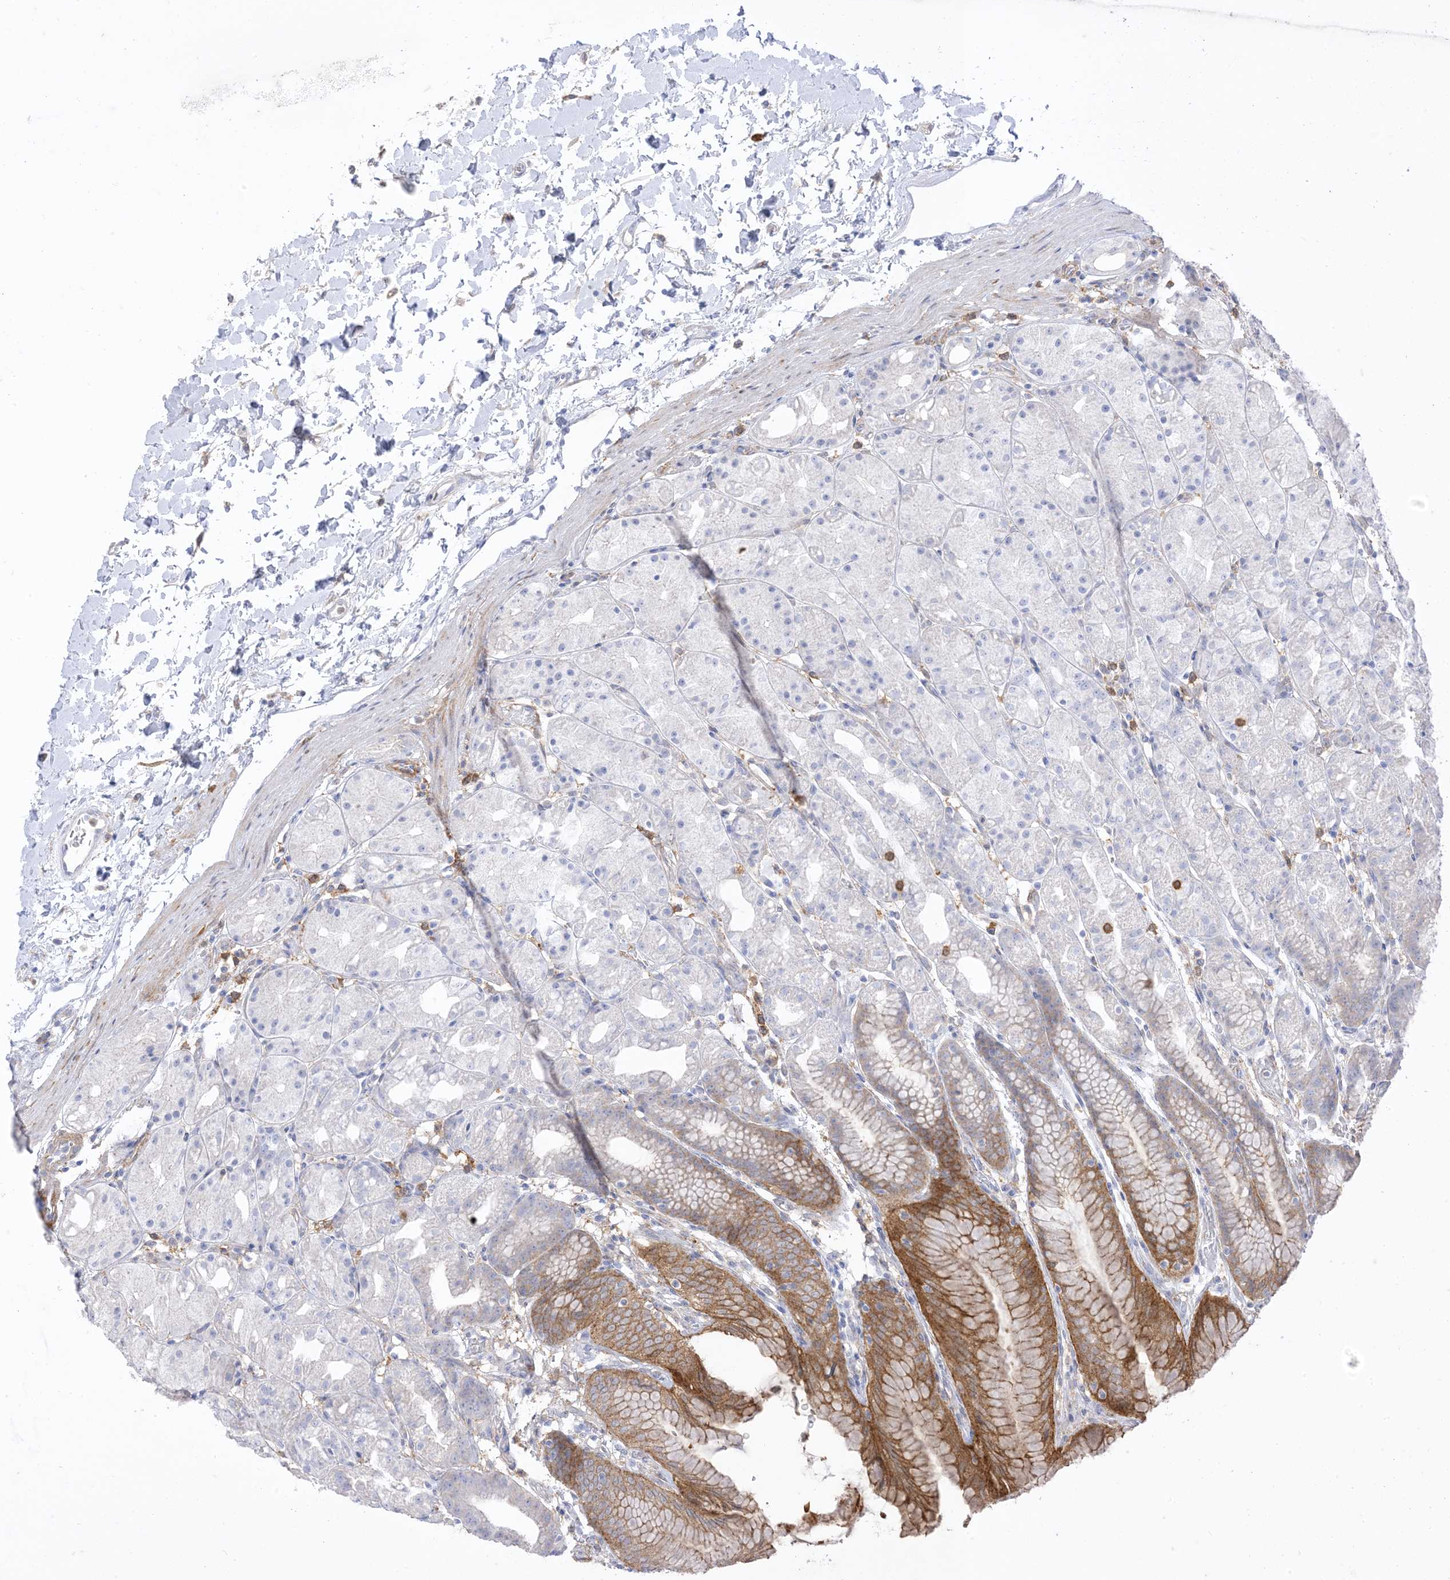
{"staining": {"intensity": "moderate", "quantity": "<25%", "location": "cytoplasmic/membranous"}, "tissue": "stomach", "cell_type": "Glandular cells", "image_type": "normal", "snomed": [{"axis": "morphology", "description": "Normal tissue, NOS"}, {"axis": "topography", "description": "Stomach, upper"}], "caption": "Immunohistochemistry (IHC) photomicrograph of normal stomach stained for a protein (brown), which shows low levels of moderate cytoplasmic/membranous positivity in approximately <25% of glandular cells.", "gene": "GSN", "patient": {"sex": "male", "age": 48}}